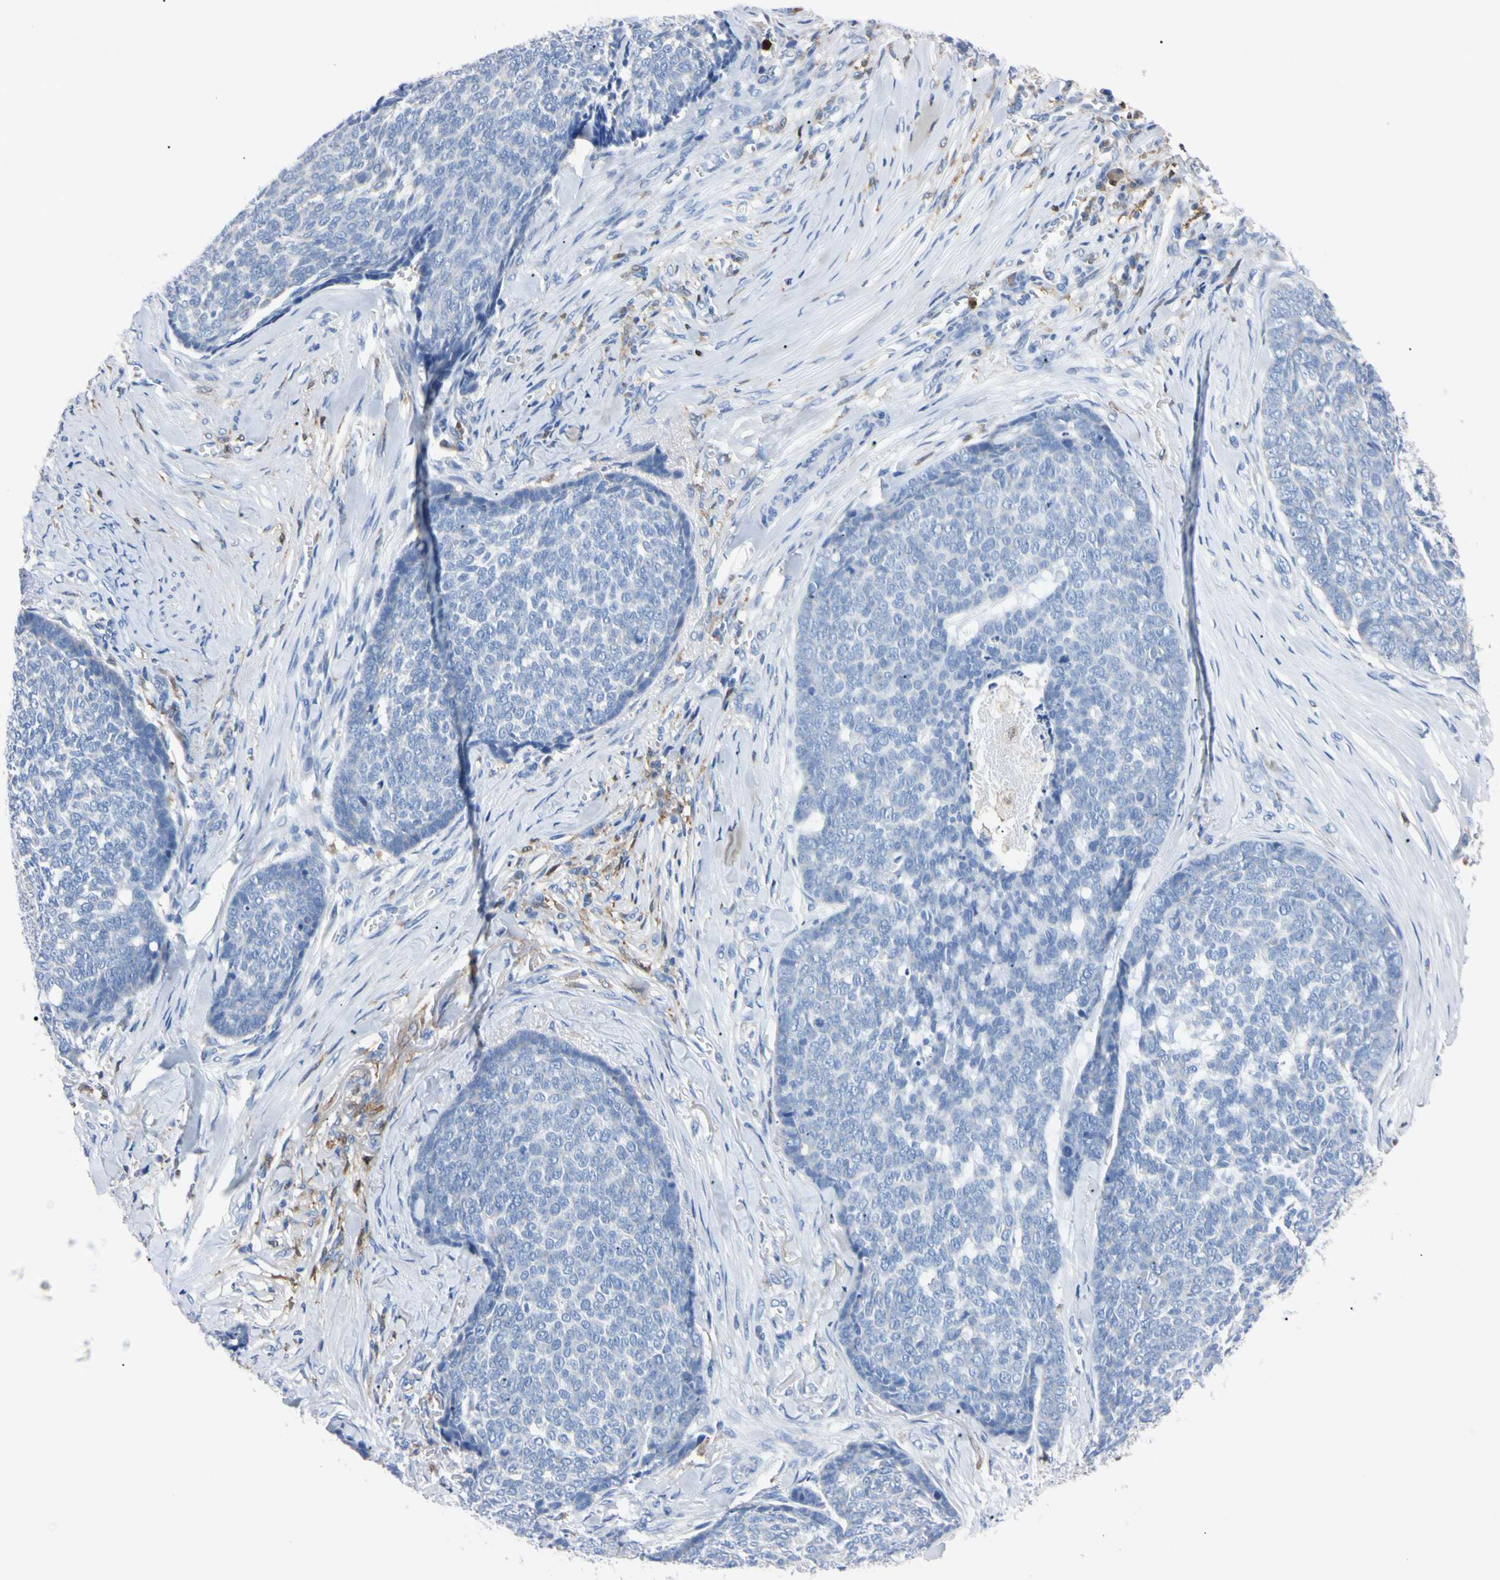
{"staining": {"intensity": "negative", "quantity": "none", "location": "none"}, "tissue": "skin cancer", "cell_type": "Tumor cells", "image_type": "cancer", "snomed": [{"axis": "morphology", "description": "Basal cell carcinoma"}, {"axis": "topography", "description": "Skin"}], "caption": "The image reveals no staining of tumor cells in skin cancer (basal cell carcinoma).", "gene": "NCF4", "patient": {"sex": "male", "age": 84}}